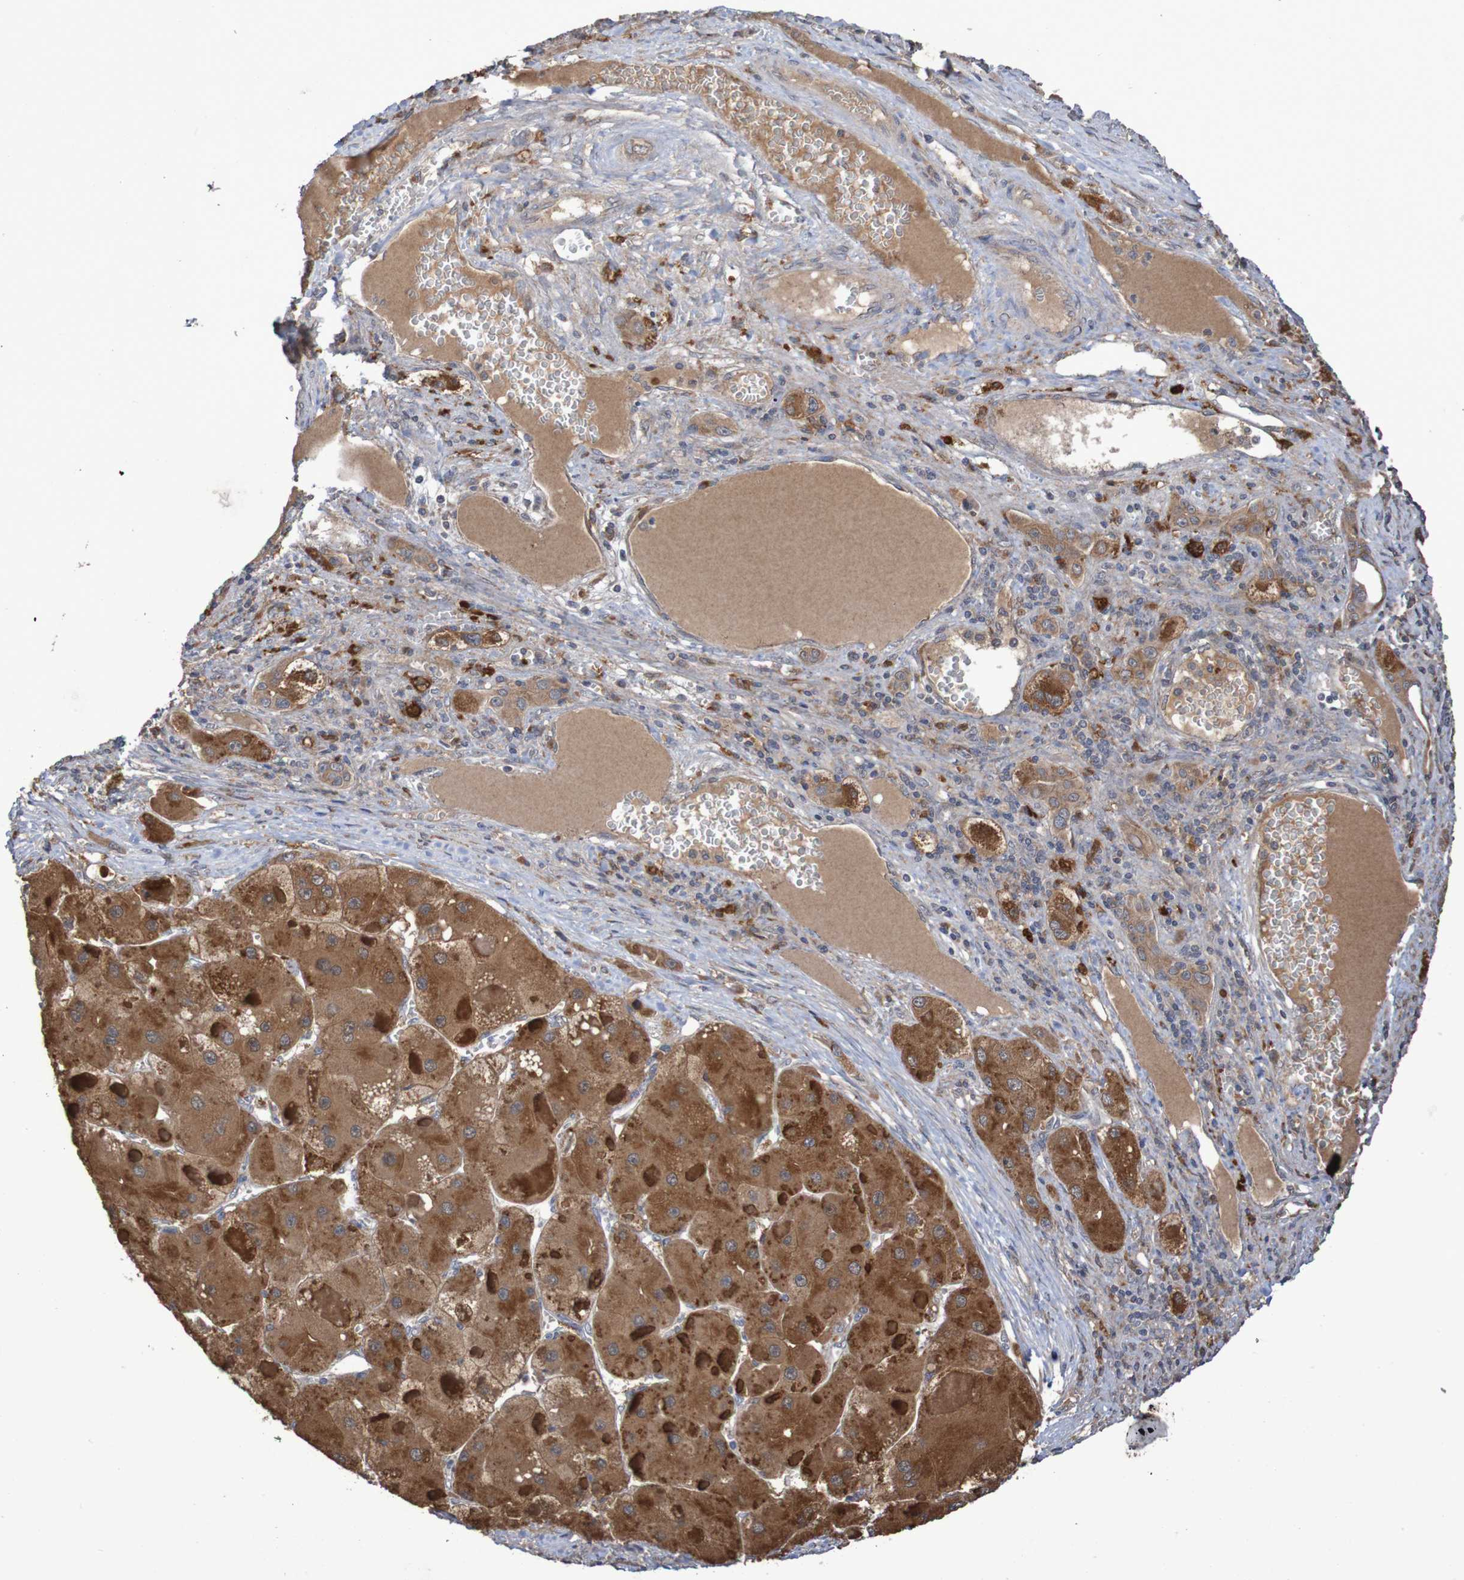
{"staining": {"intensity": "moderate", "quantity": ">75%", "location": "cytoplasmic/membranous"}, "tissue": "liver cancer", "cell_type": "Tumor cells", "image_type": "cancer", "snomed": [{"axis": "morphology", "description": "Carcinoma, Hepatocellular, NOS"}, {"axis": "topography", "description": "Liver"}], "caption": "Liver hepatocellular carcinoma tissue displays moderate cytoplasmic/membranous staining in approximately >75% of tumor cells", "gene": "PHYH", "patient": {"sex": "female", "age": 73}}